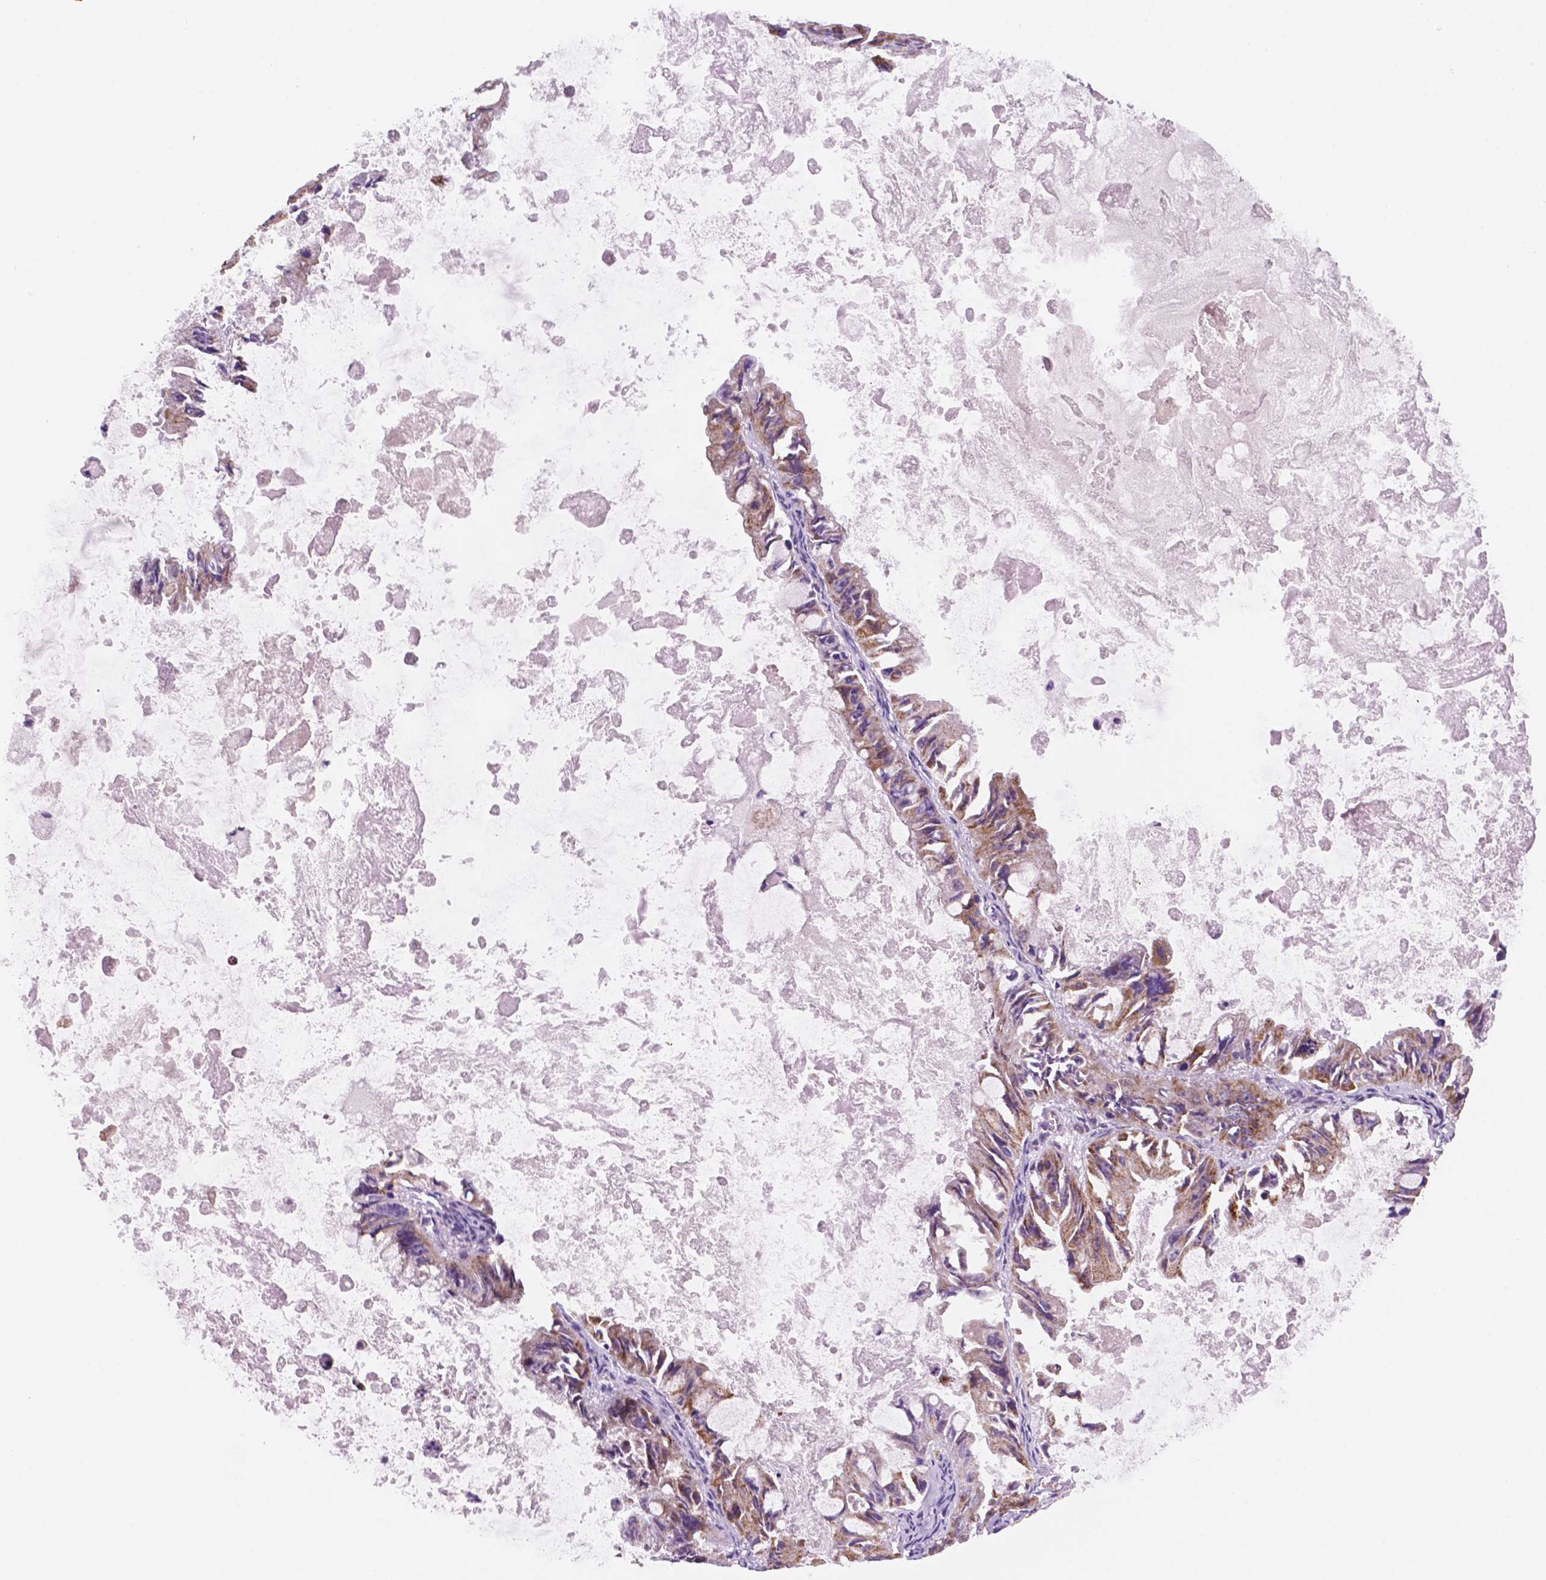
{"staining": {"intensity": "weak", "quantity": "25%-75%", "location": "cytoplasmic/membranous"}, "tissue": "ovarian cancer", "cell_type": "Tumor cells", "image_type": "cancer", "snomed": [{"axis": "morphology", "description": "Cystadenocarcinoma, mucinous, NOS"}, {"axis": "topography", "description": "Ovary"}], "caption": "Ovarian cancer was stained to show a protein in brown. There is low levels of weak cytoplasmic/membranous positivity in approximately 25%-75% of tumor cells.", "gene": "GEMIN4", "patient": {"sex": "female", "age": 61}}